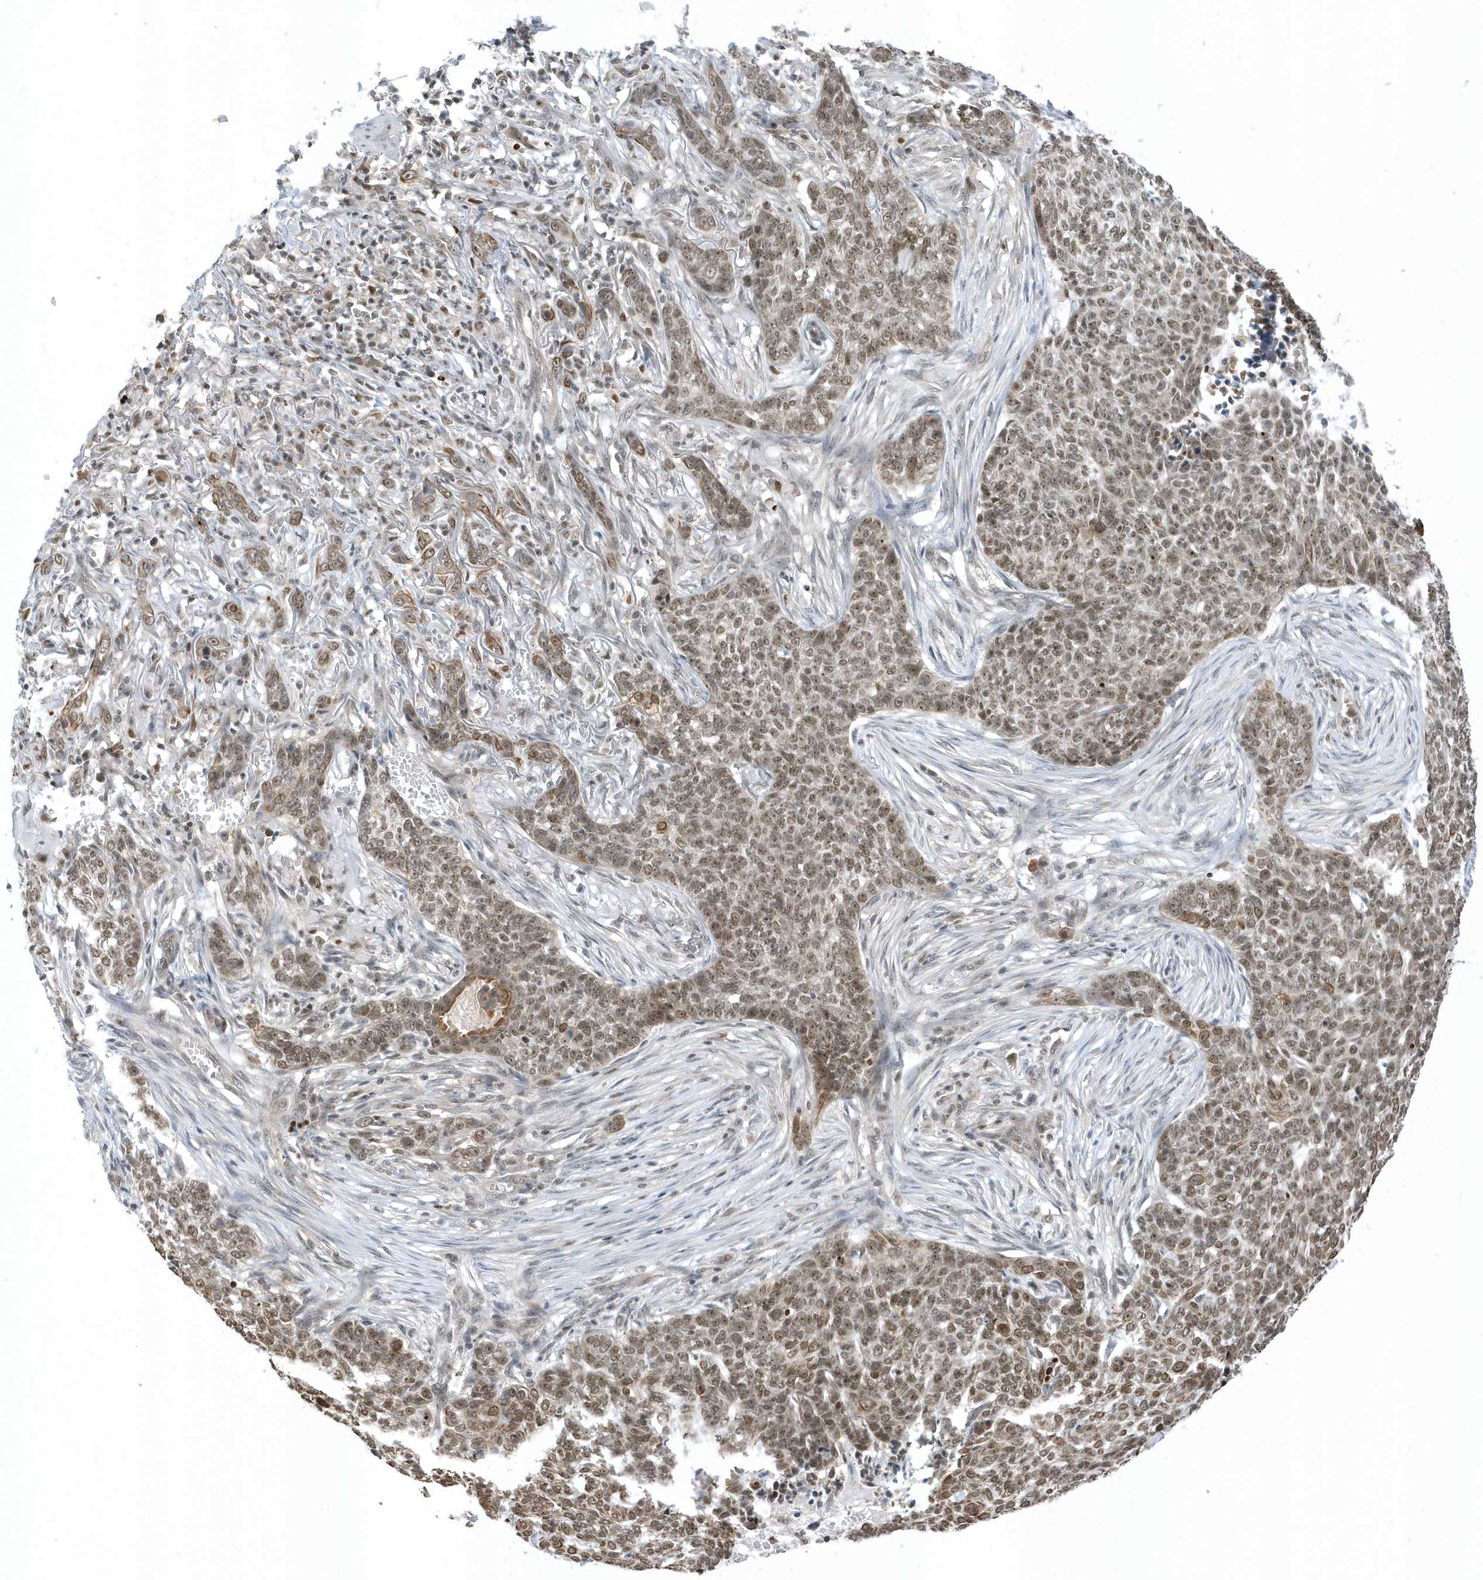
{"staining": {"intensity": "moderate", "quantity": ">75%", "location": "cytoplasmic/membranous,nuclear"}, "tissue": "skin cancer", "cell_type": "Tumor cells", "image_type": "cancer", "snomed": [{"axis": "morphology", "description": "Basal cell carcinoma"}, {"axis": "topography", "description": "Skin"}], "caption": "Immunohistochemistry image of neoplastic tissue: skin cancer stained using immunohistochemistry (IHC) demonstrates medium levels of moderate protein expression localized specifically in the cytoplasmic/membranous and nuclear of tumor cells, appearing as a cytoplasmic/membranous and nuclear brown color.", "gene": "ZNF740", "patient": {"sex": "male", "age": 85}}